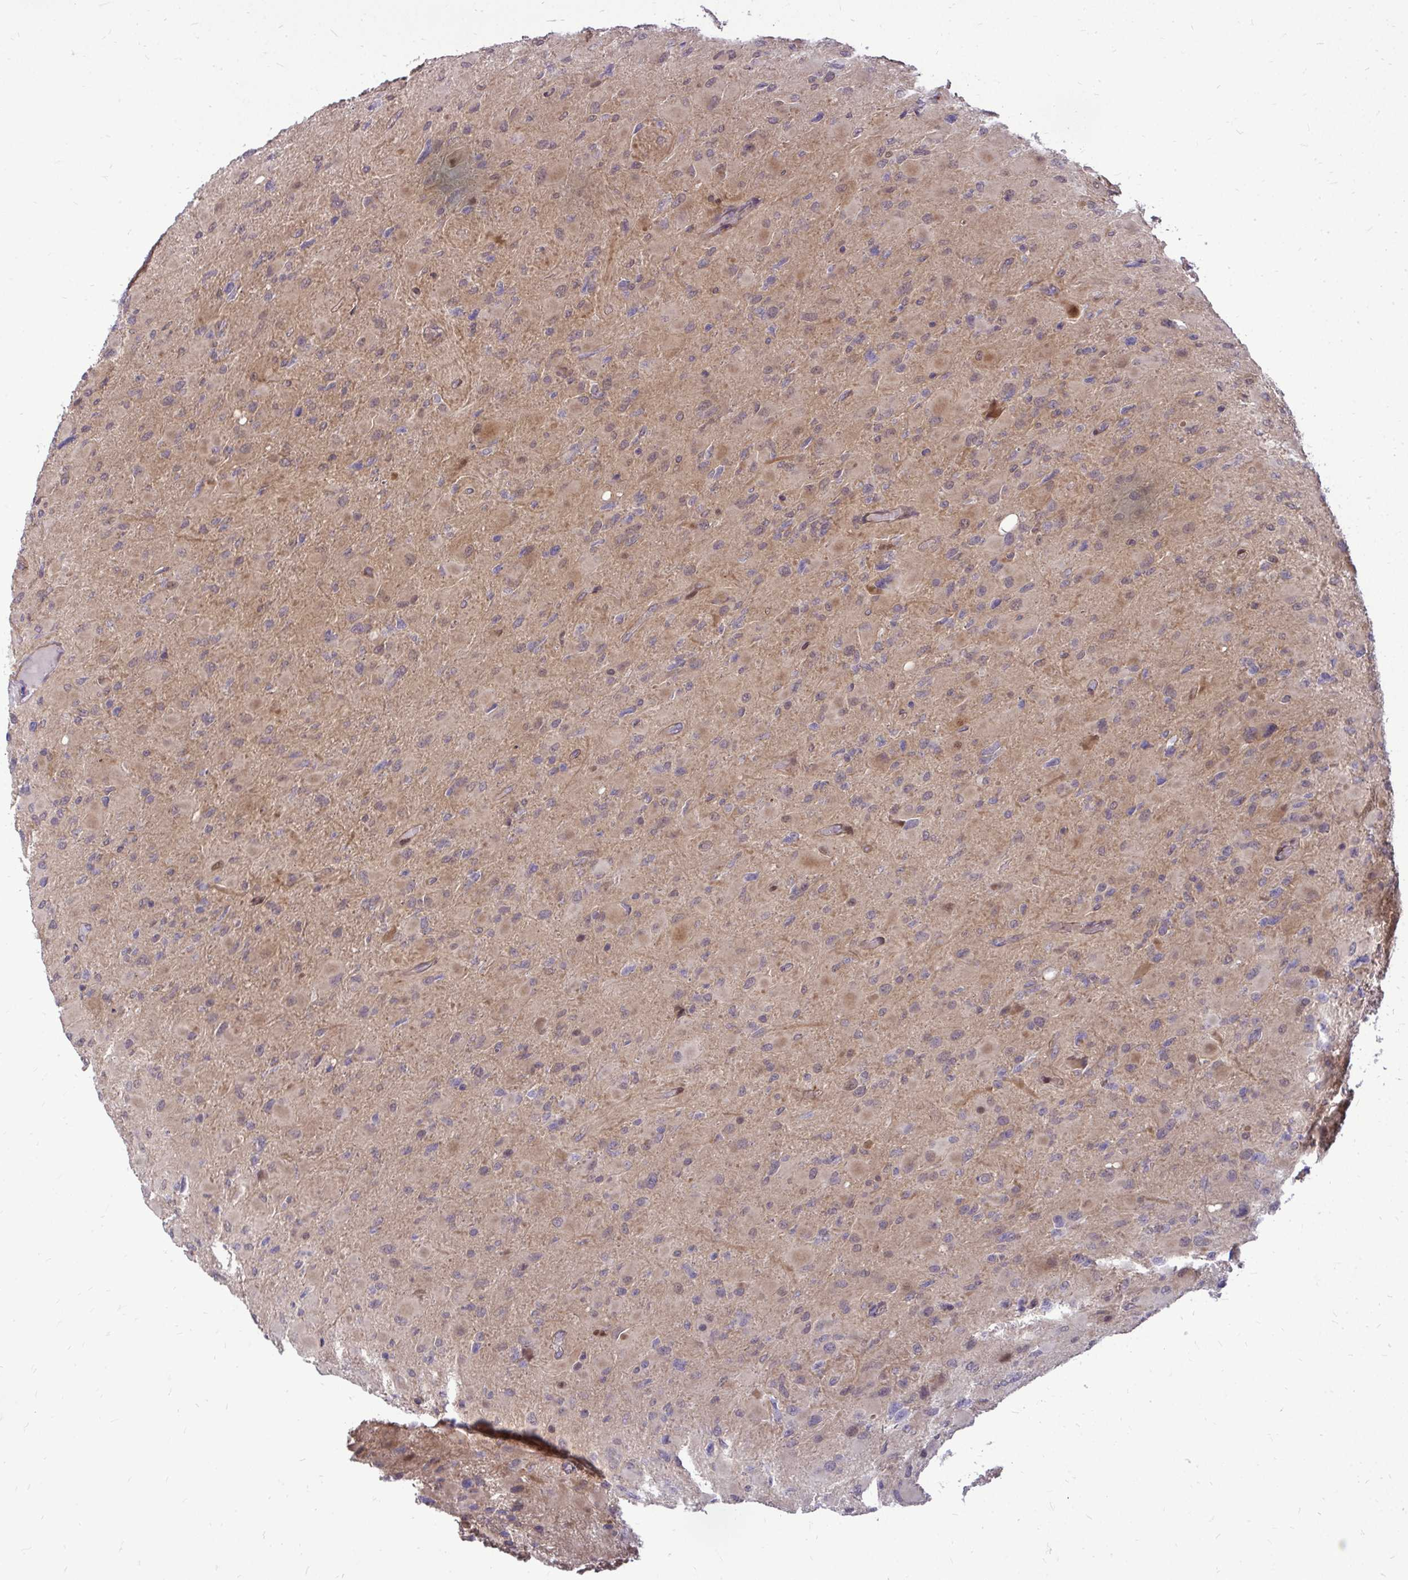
{"staining": {"intensity": "weak", "quantity": "25%-75%", "location": "cytoplasmic/membranous"}, "tissue": "glioma", "cell_type": "Tumor cells", "image_type": "cancer", "snomed": [{"axis": "morphology", "description": "Glioma, malignant, High grade"}, {"axis": "topography", "description": "Cerebral cortex"}], "caption": "Protein expression analysis of malignant glioma (high-grade) shows weak cytoplasmic/membranous staining in about 25%-75% of tumor cells.", "gene": "TRIP6", "patient": {"sex": "female", "age": 36}}